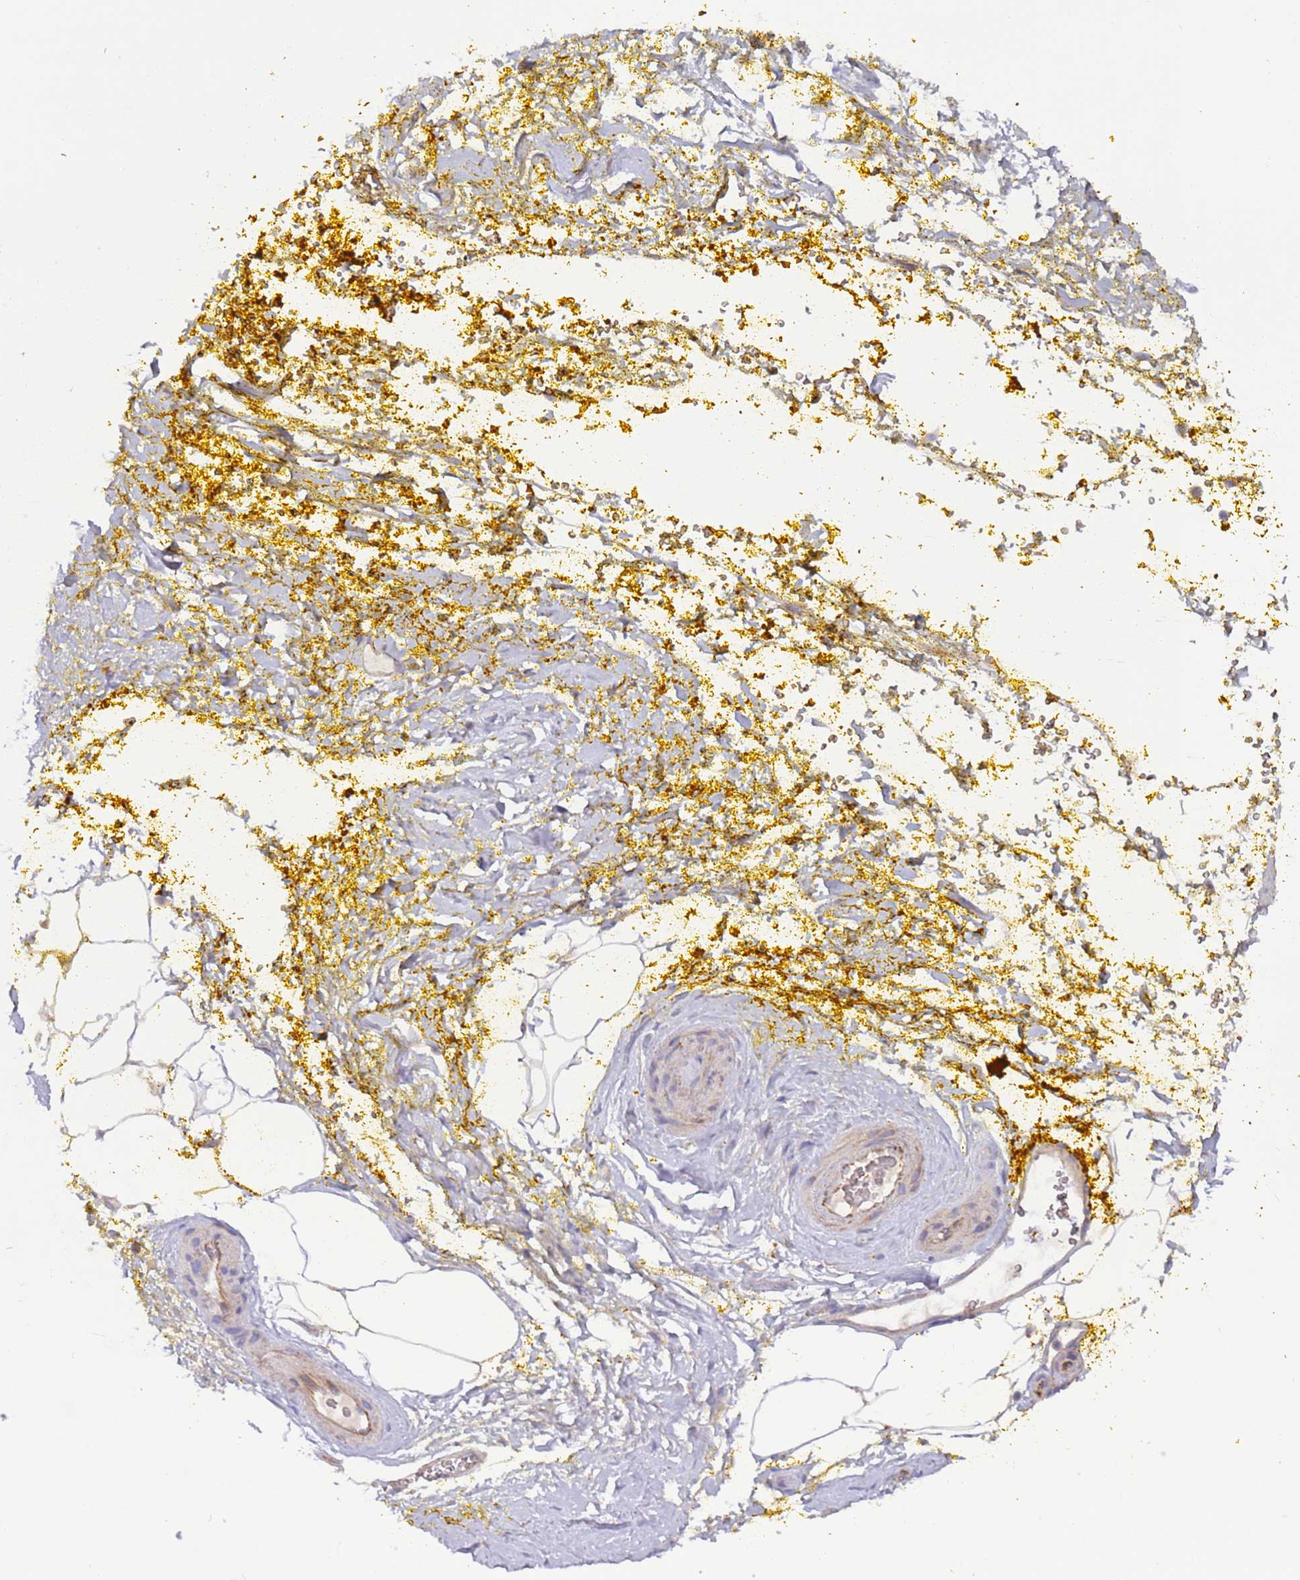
{"staining": {"intensity": "weak", "quantity": "<25%", "location": "cytoplasmic/membranous"}, "tissue": "adipose tissue", "cell_type": "Adipocytes", "image_type": "normal", "snomed": [{"axis": "morphology", "description": "Normal tissue, NOS"}, {"axis": "morphology", "description": "Adenocarcinoma, Low grade"}, {"axis": "topography", "description": "Prostate"}, {"axis": "topography", "description": "Peripheral nerve tissue"}], "caption": "Immunohistochemistry of unremarkable human adipose tissue exhibits no expression in adipocytes.", "gene": "MALRD1", "patient": {"sex": "male", "age": 63}}